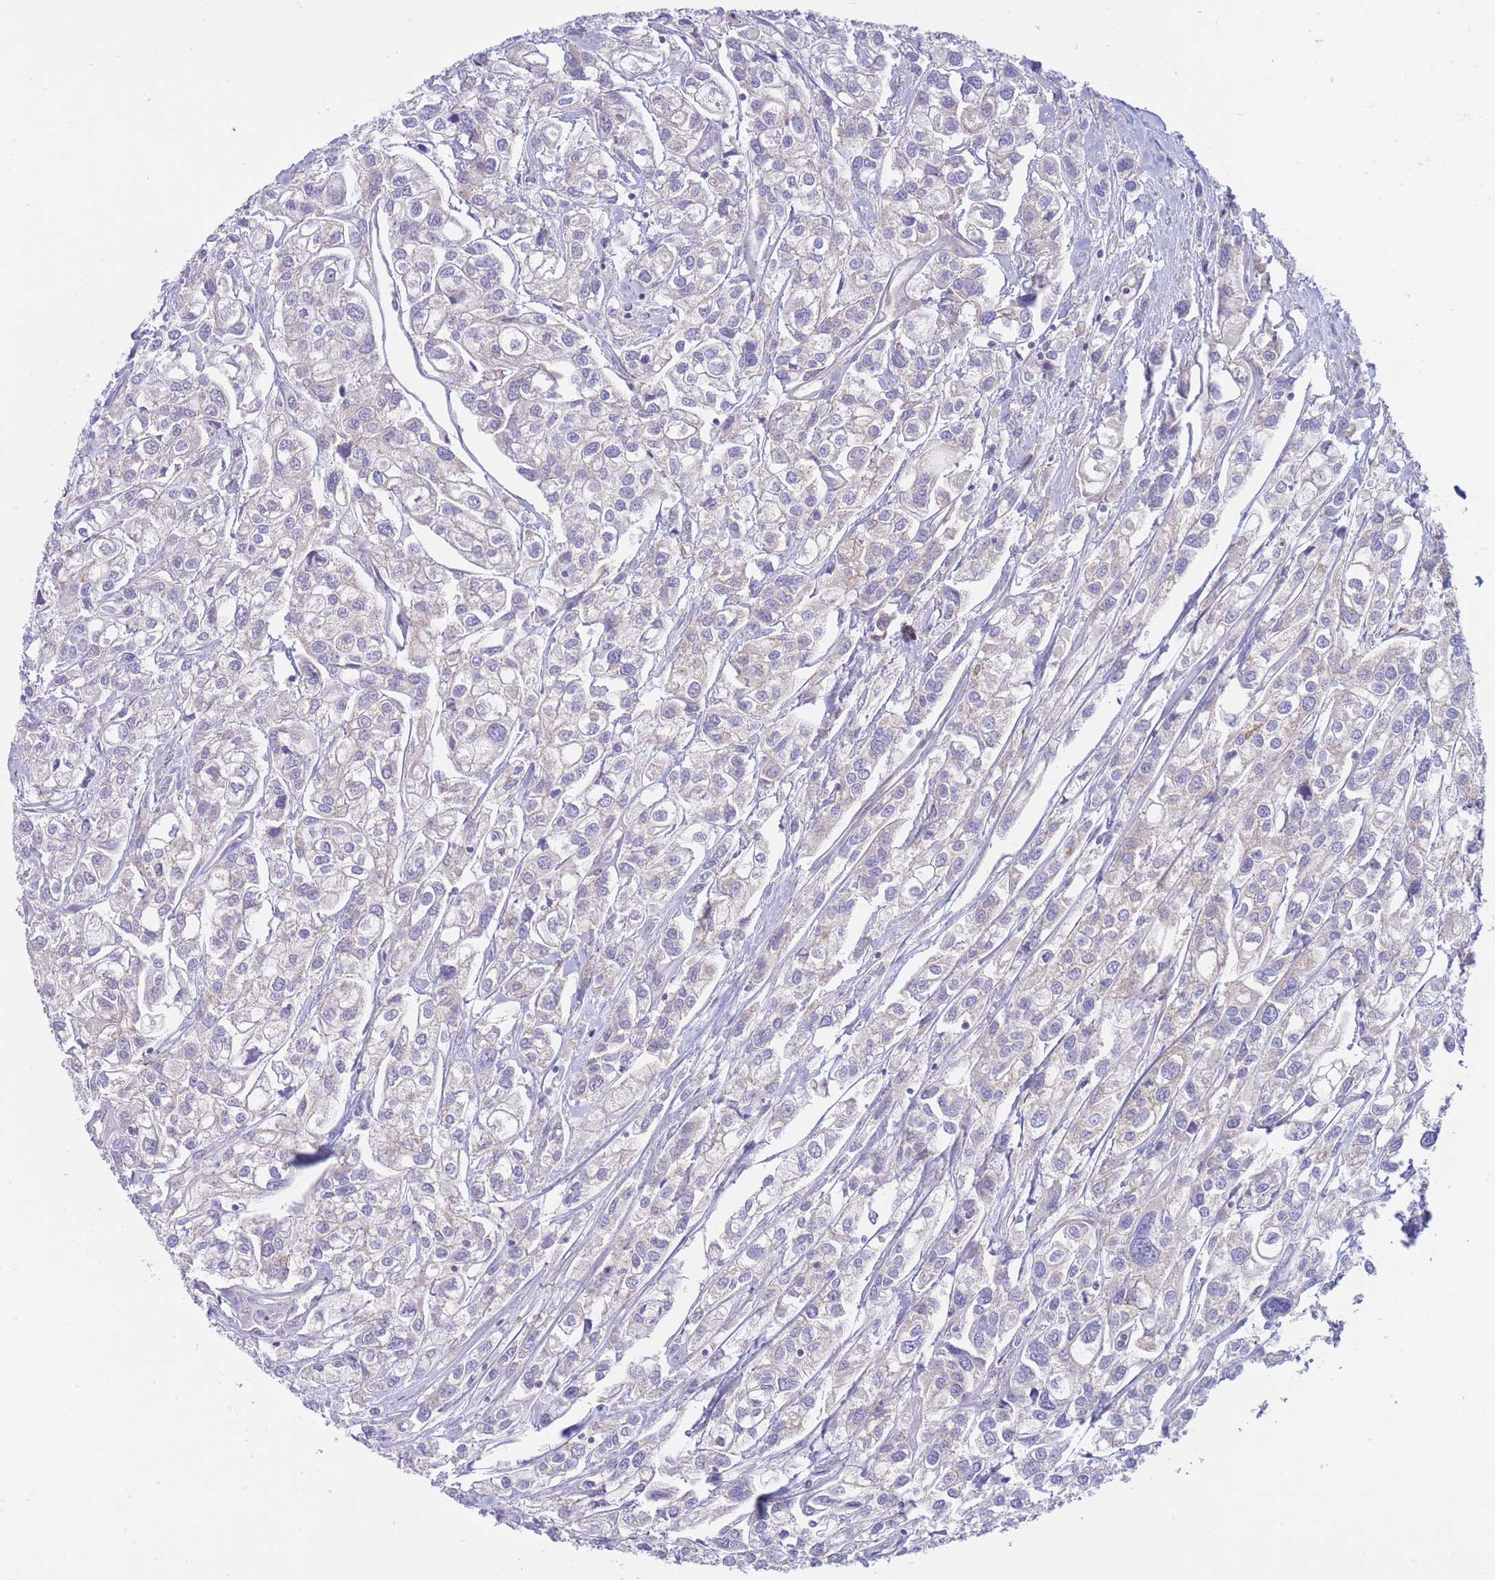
{"staining": {"intensity": "negative", "quantity": "none", "location": "none"}, "tissue": "urothelial cancer", "cell_type": "Tumor cells", "image_type": "cancer", "snomed": [{"axis": "morphology", "description": "Urothelial carcinoma, High grade"}, {"axis": "topography", "description": "Urinary bladder"}], "caption": "This is an immunohistochemistry micrograph of human urothelial carcinoma (high-grade). There is no staining in tumor cells.", "gene": "SH2B2", "patient": {"sex": "male", "age": 67}}